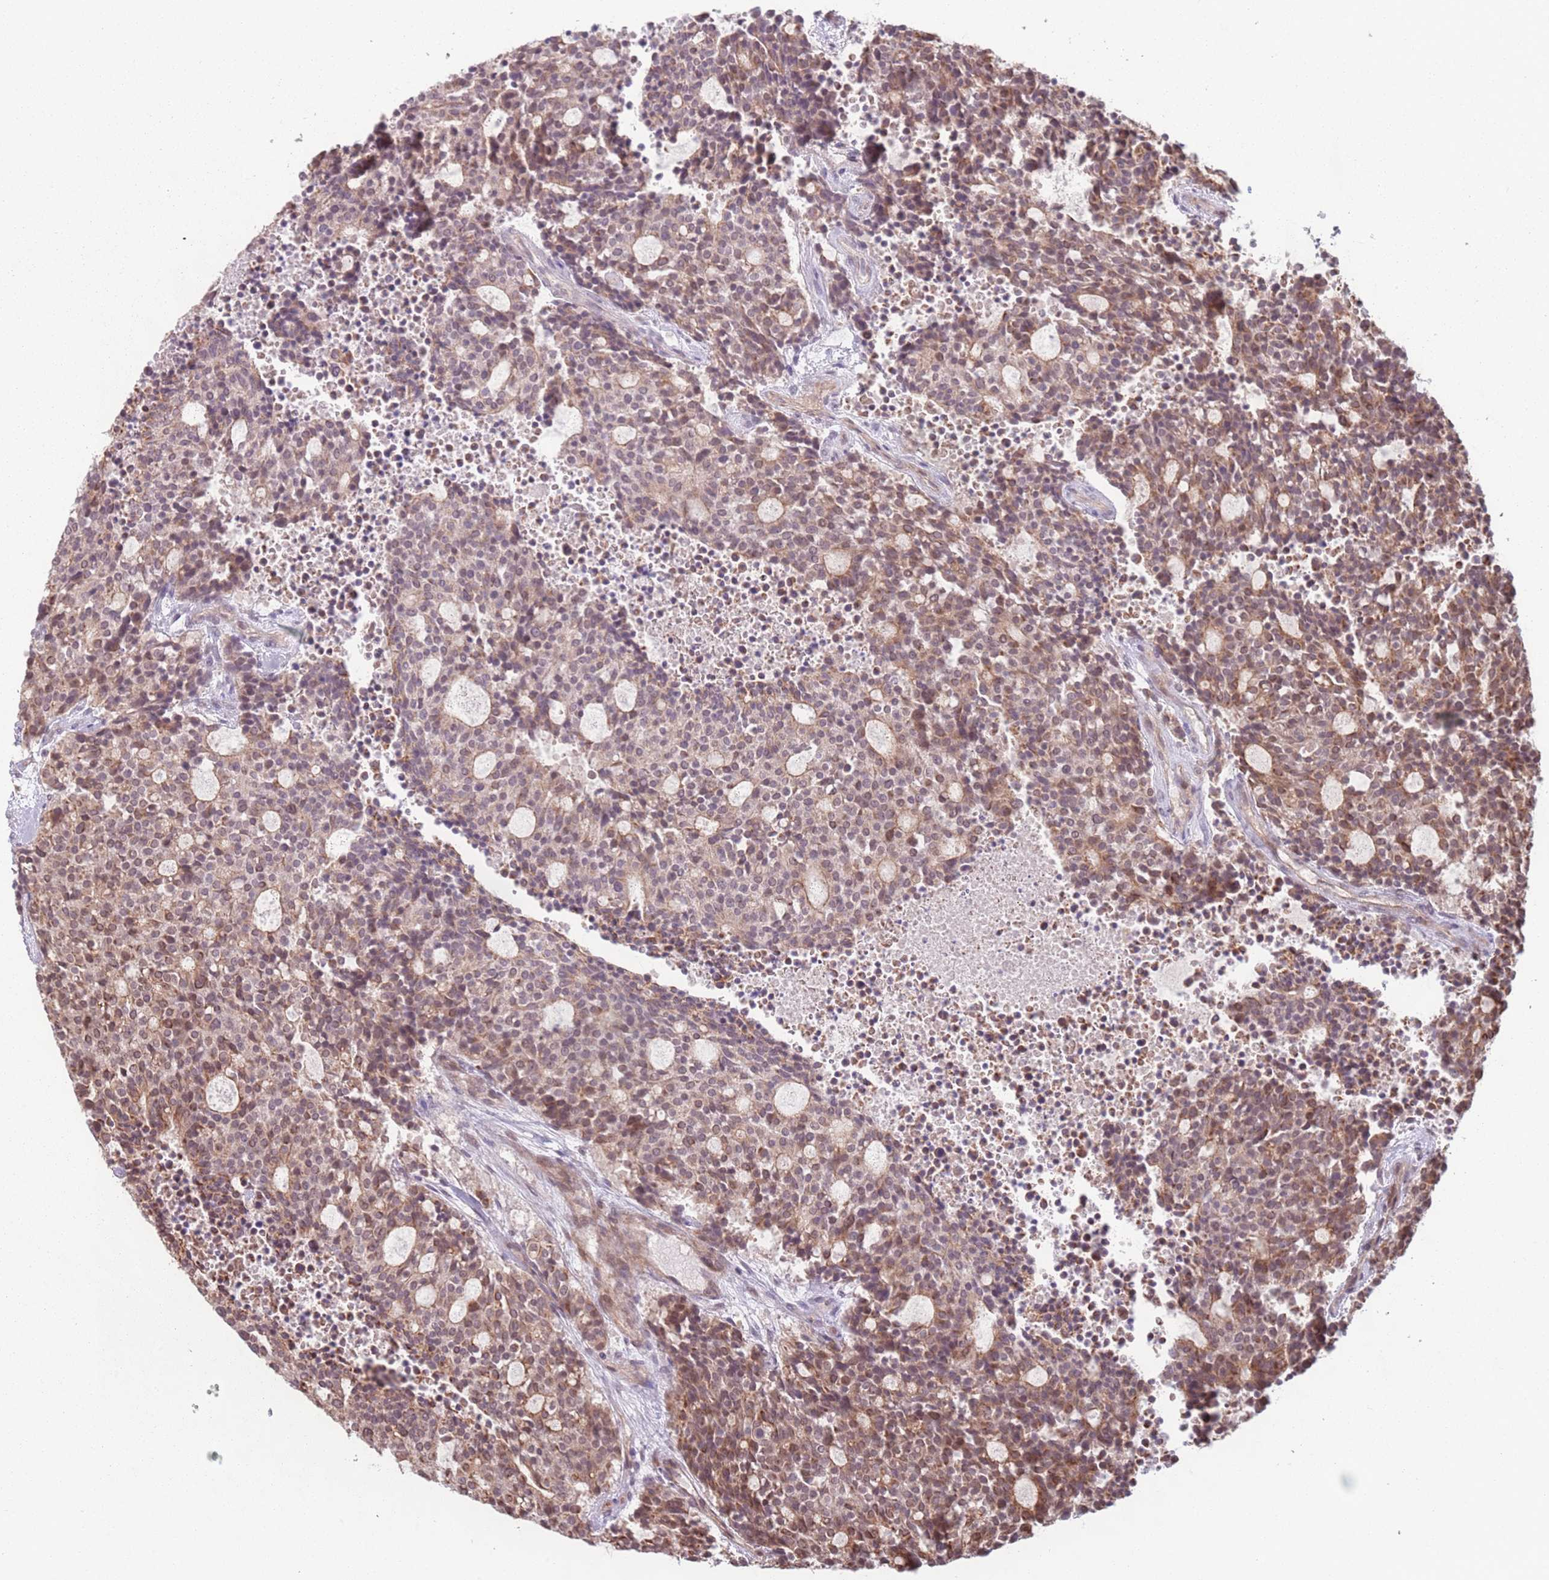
{"staining": {"intensity": "moderate", "quantity": "25%-75%", "location": "cytoplasmic/membranous,nuclear"}, "tissue": "carcinoid", "cell_type": "Tumor cells", "image_type": "cancer", "snomed": [{"axis": "morphology", "description": "Carcinoid, malignant, NOS"}, {"axis": "topography", "description": "Pancreas"}], "caption": "Immunohistochemical staining of human carcinoid reveals moderate cytoplasmic/membranous and nuclear protein positivity in approximately 25%-75% of tumor cells.", "gene": "CCDC154", "patient": {"sex": "female", "age": 54}}